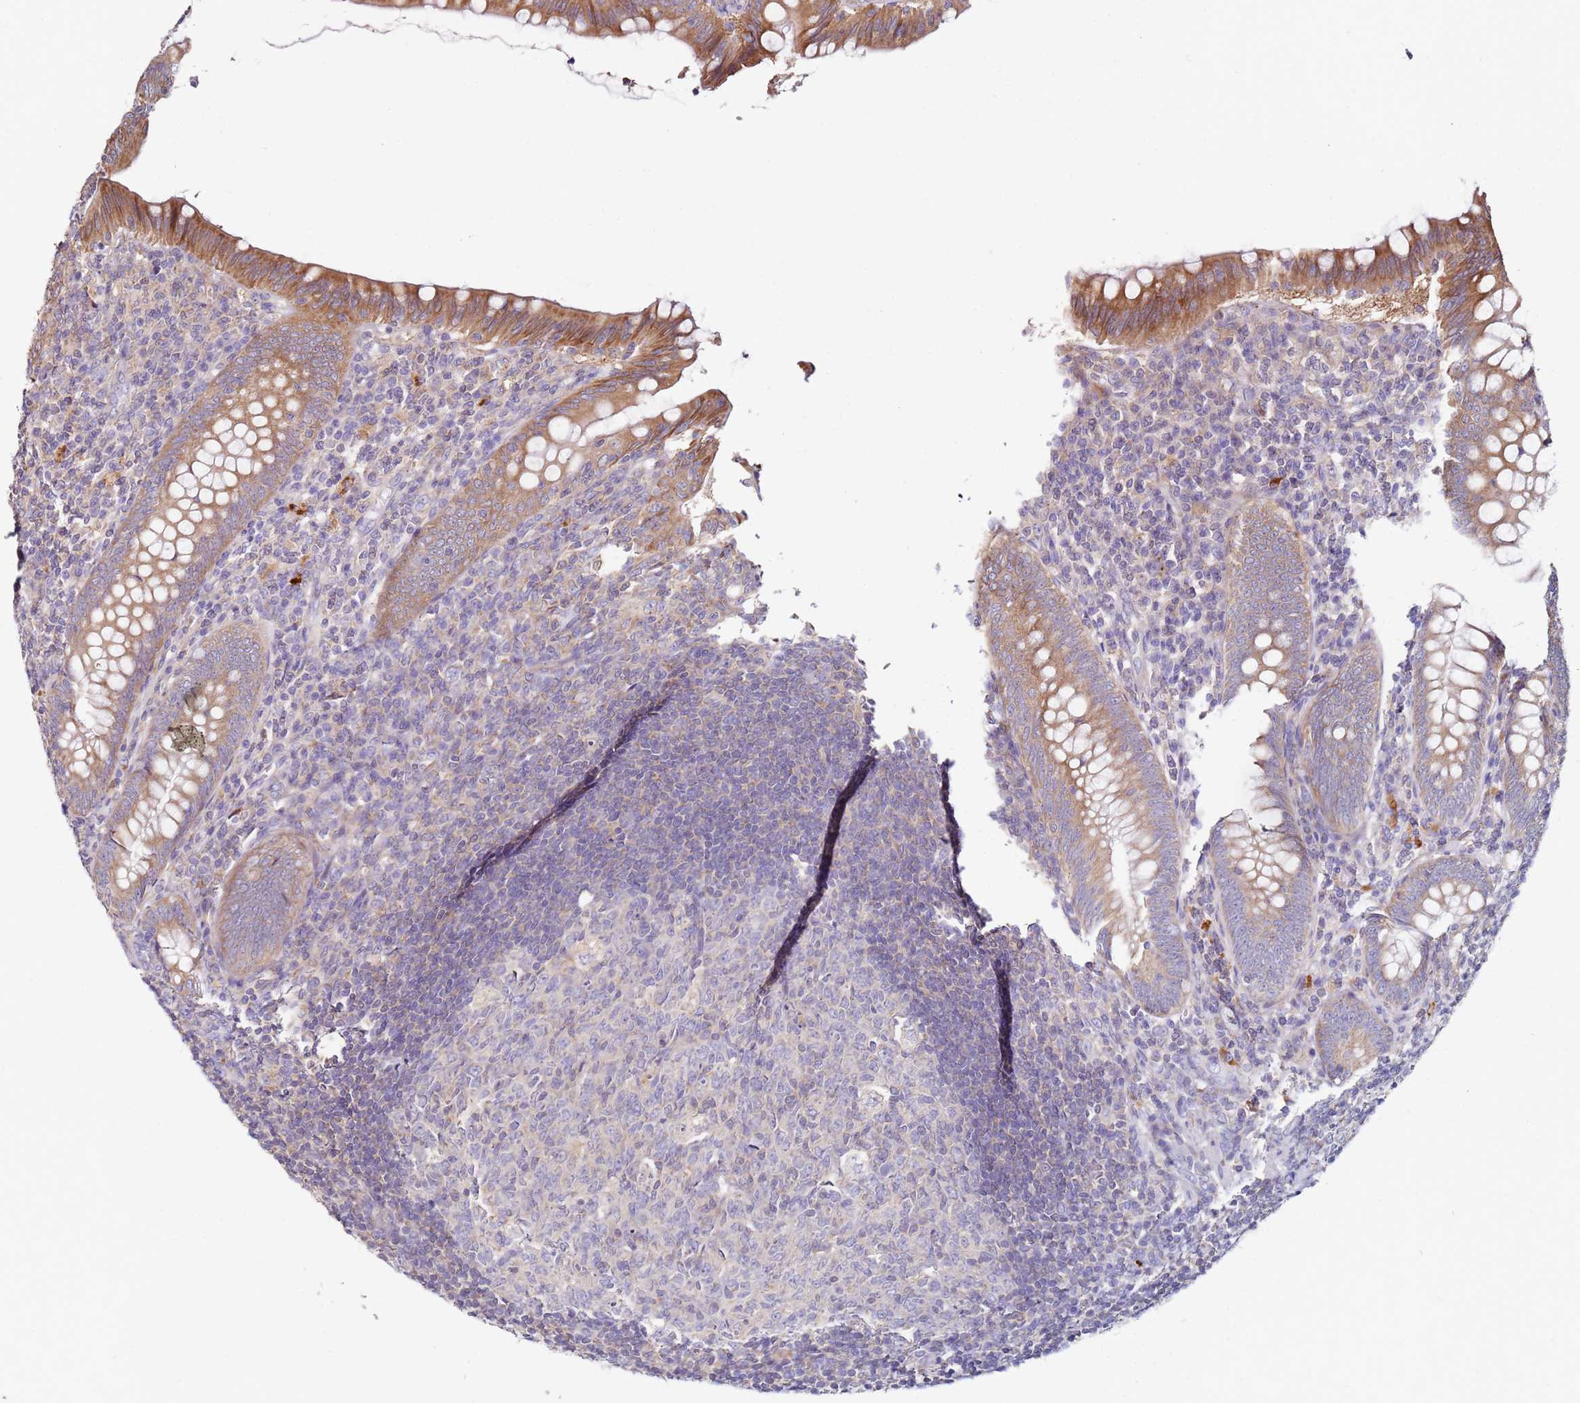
{"staining": {"intensity": "moderate", "quantity": ">75%", "location": "cytoplasmic/membranous"}, "tissue": "appendix", "cell_type": "Glandular cells", "image_type": "normal", "snomed": [{"axis": "morphology", "description": "Normal tissue, NOS"}, {"axis": "topography", "description": "Appendix"}], "caption": "About >75% of glandular cells in unremarkable appendix exhibit moderate cytoplasmic/membranous protein positivity as visualized by brown immunohistochemical staining.", "gene": "CNOT9", "patient": {"sex": "male", "age": 14}}